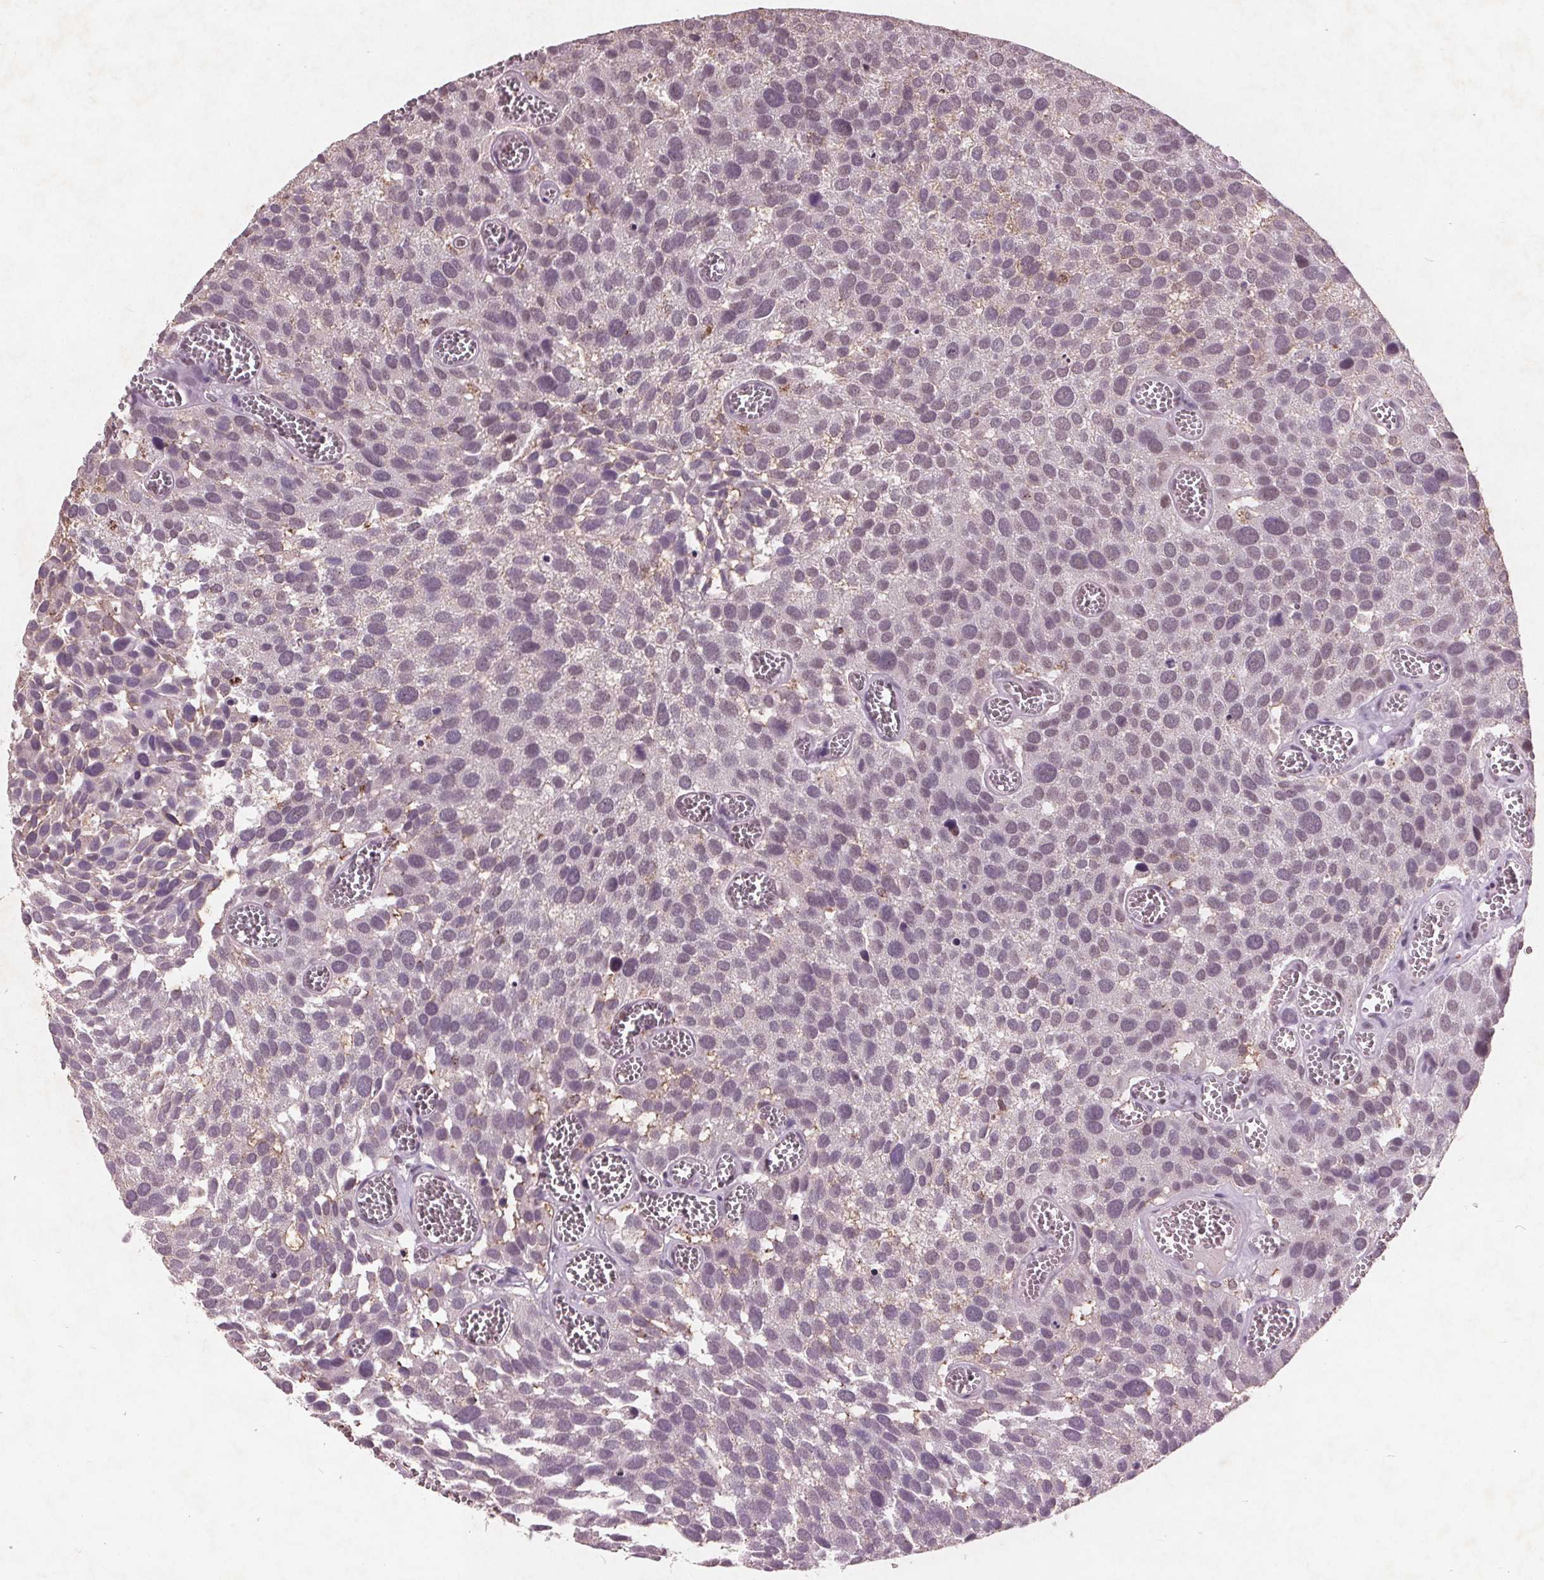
{"staining": {"intensity": "negative", "quantity": "none", "location": "none"}, "tissue": "urothelial cancer", "cell_type": "Tumor cells", "image_type": "cancer", "snomed": [{"axis": "morphology", "description": "Urothelial carcinoma, Low grade"}, {"axis": "topography", "description": "Urinary bladder"}], "caption": "This is a micrograph of immunohistochemistry (IHC) staining of urothelial carcinoma (low-grade), which shows no positivity in tumor cells.", "gene": "RPS6KA2", "patient": {"sex": "female", "age": 69}}